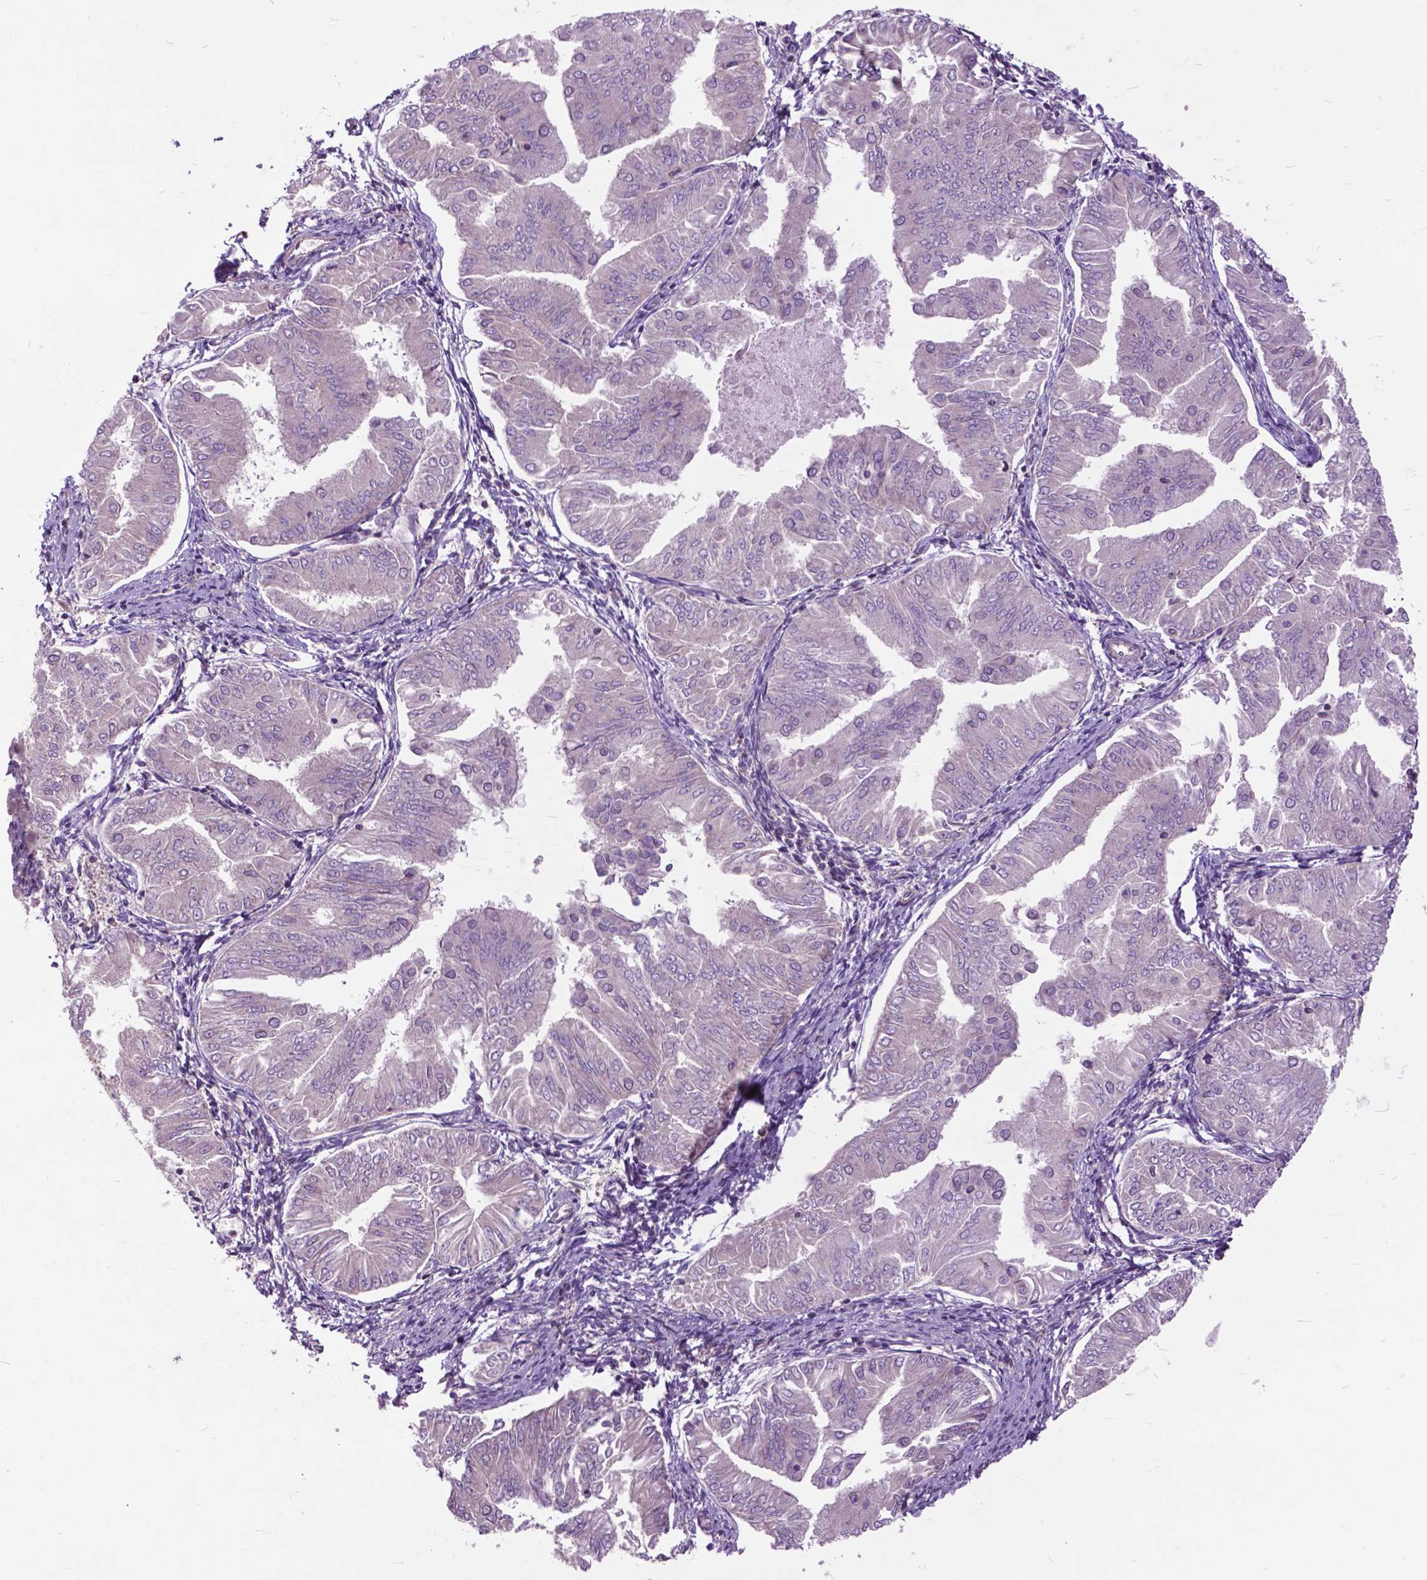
{"staining": {"intensity": "negative", "quantity": "none", "location": "none"}, "tissue": "endometrial cancer", "cell_type": "Tumor cells", "image_type": "cancer", "snomed": [{"axis": "morphology", "description": "Adenocarcinoma, NOS"}, {"axis": "topography", "description": "Endometrium"}], "caption": "Protein analysis of endometrial cancer exhibits no significant positivity in tumor cells.", "gene": "ARAF", "patient": {"sex": "female", "age": 53}}